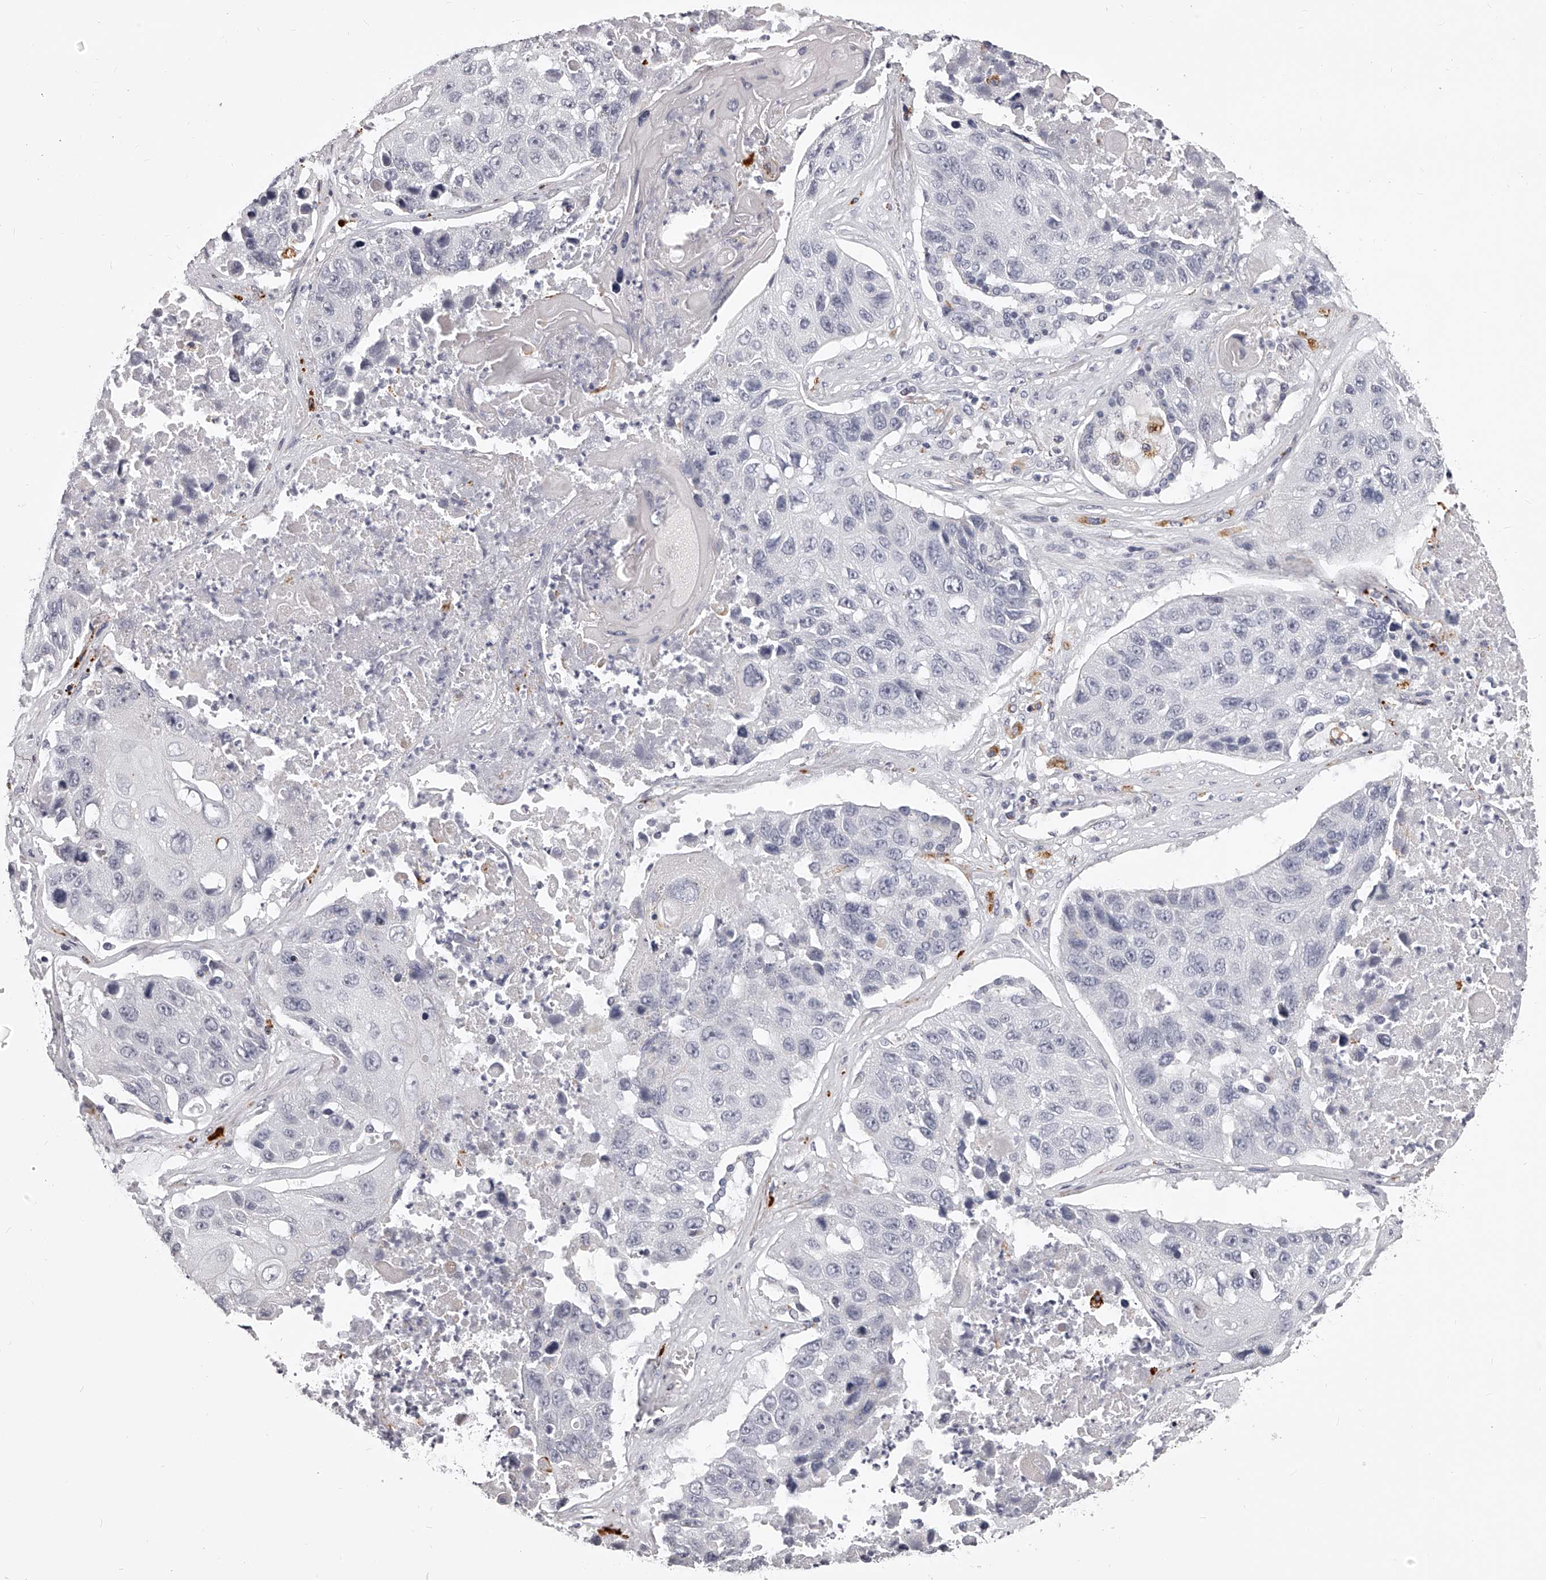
{"staining": {"intensity": "negative", "quantity": "none", "location": "none"}, "tissue": "lung cancer", "cell_type": "Tumor cells", "image_type": "cancer", "snomed": [{"axis": "morphology", "description": "Squamous cell carcinoma, NOS"}, {"axis": "topography", "description": "Lung"}], "caption": "The photomicrograph shows no significant expression in tumor cells of lung cancer (squamous cell carcinoma).", "gene": "DMRT1", "patient": {"sex": "male", "age": 61}}